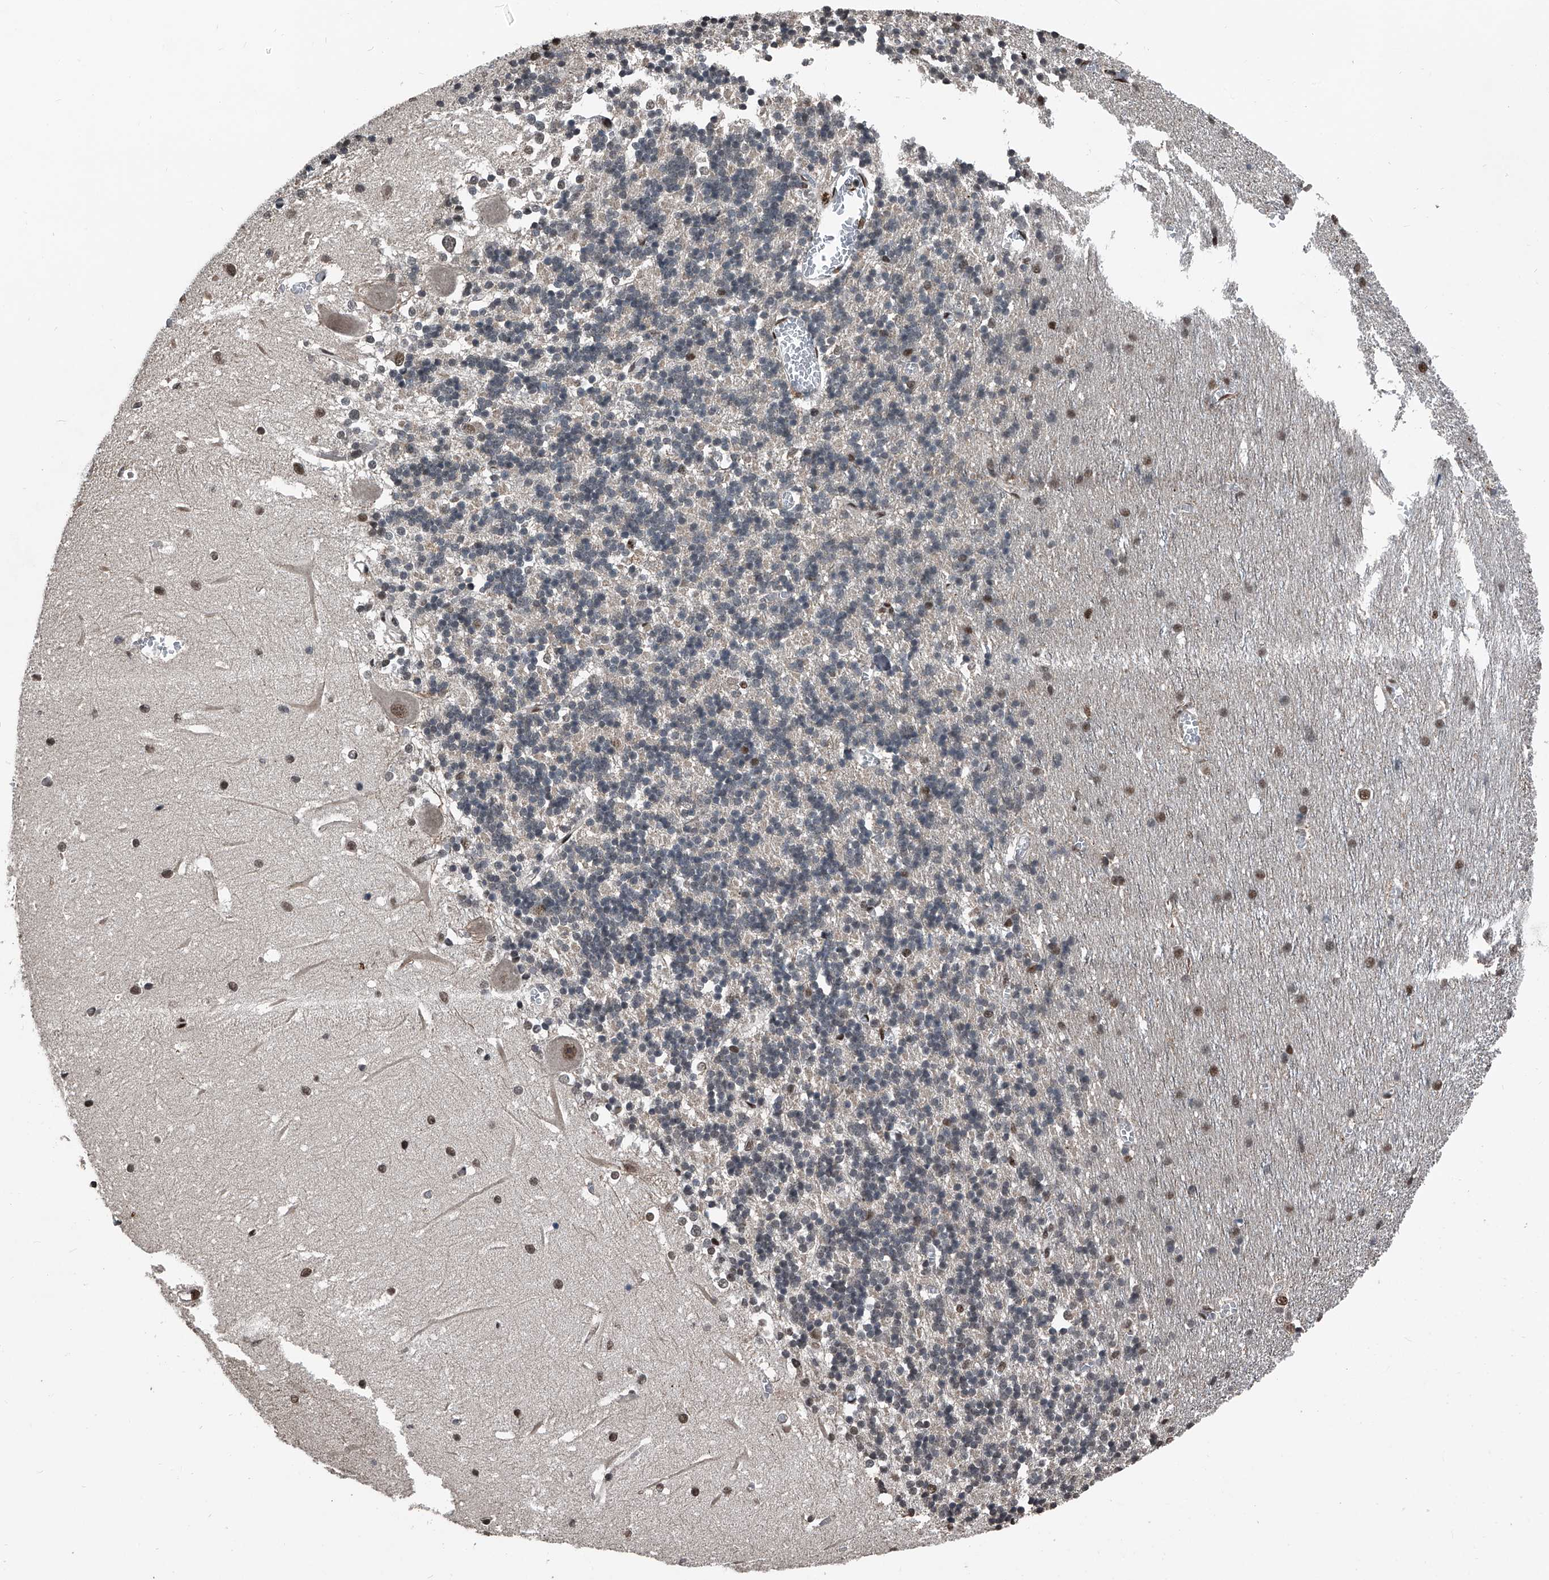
{"staining": {"intensity": "moderate", "quantity": "<25%", "location": "cytoplasmic/membranous"}, "tissue": "cerebellum", "cell_type": "Cells in granular layer", "image_type": "normal", "snomed": [{"axis": "morphology", "description": "Normal tissue, NOS"}, {"axis": "topography", "description": "Cerebellum"}], "caption": "IHC (DAB) staining of unremarkable cerebellum displays moderate cytoplasmic/membranous protein positivity in about <25% of cells in granular layer. The staining was performed using DAB to visualize the protein expression in brown, while the nuclei were stained in blue with hematoxylin (Magnification: 20x).", "gene": "FKBP5", "patient": {"sex": "male", "age": 37}}